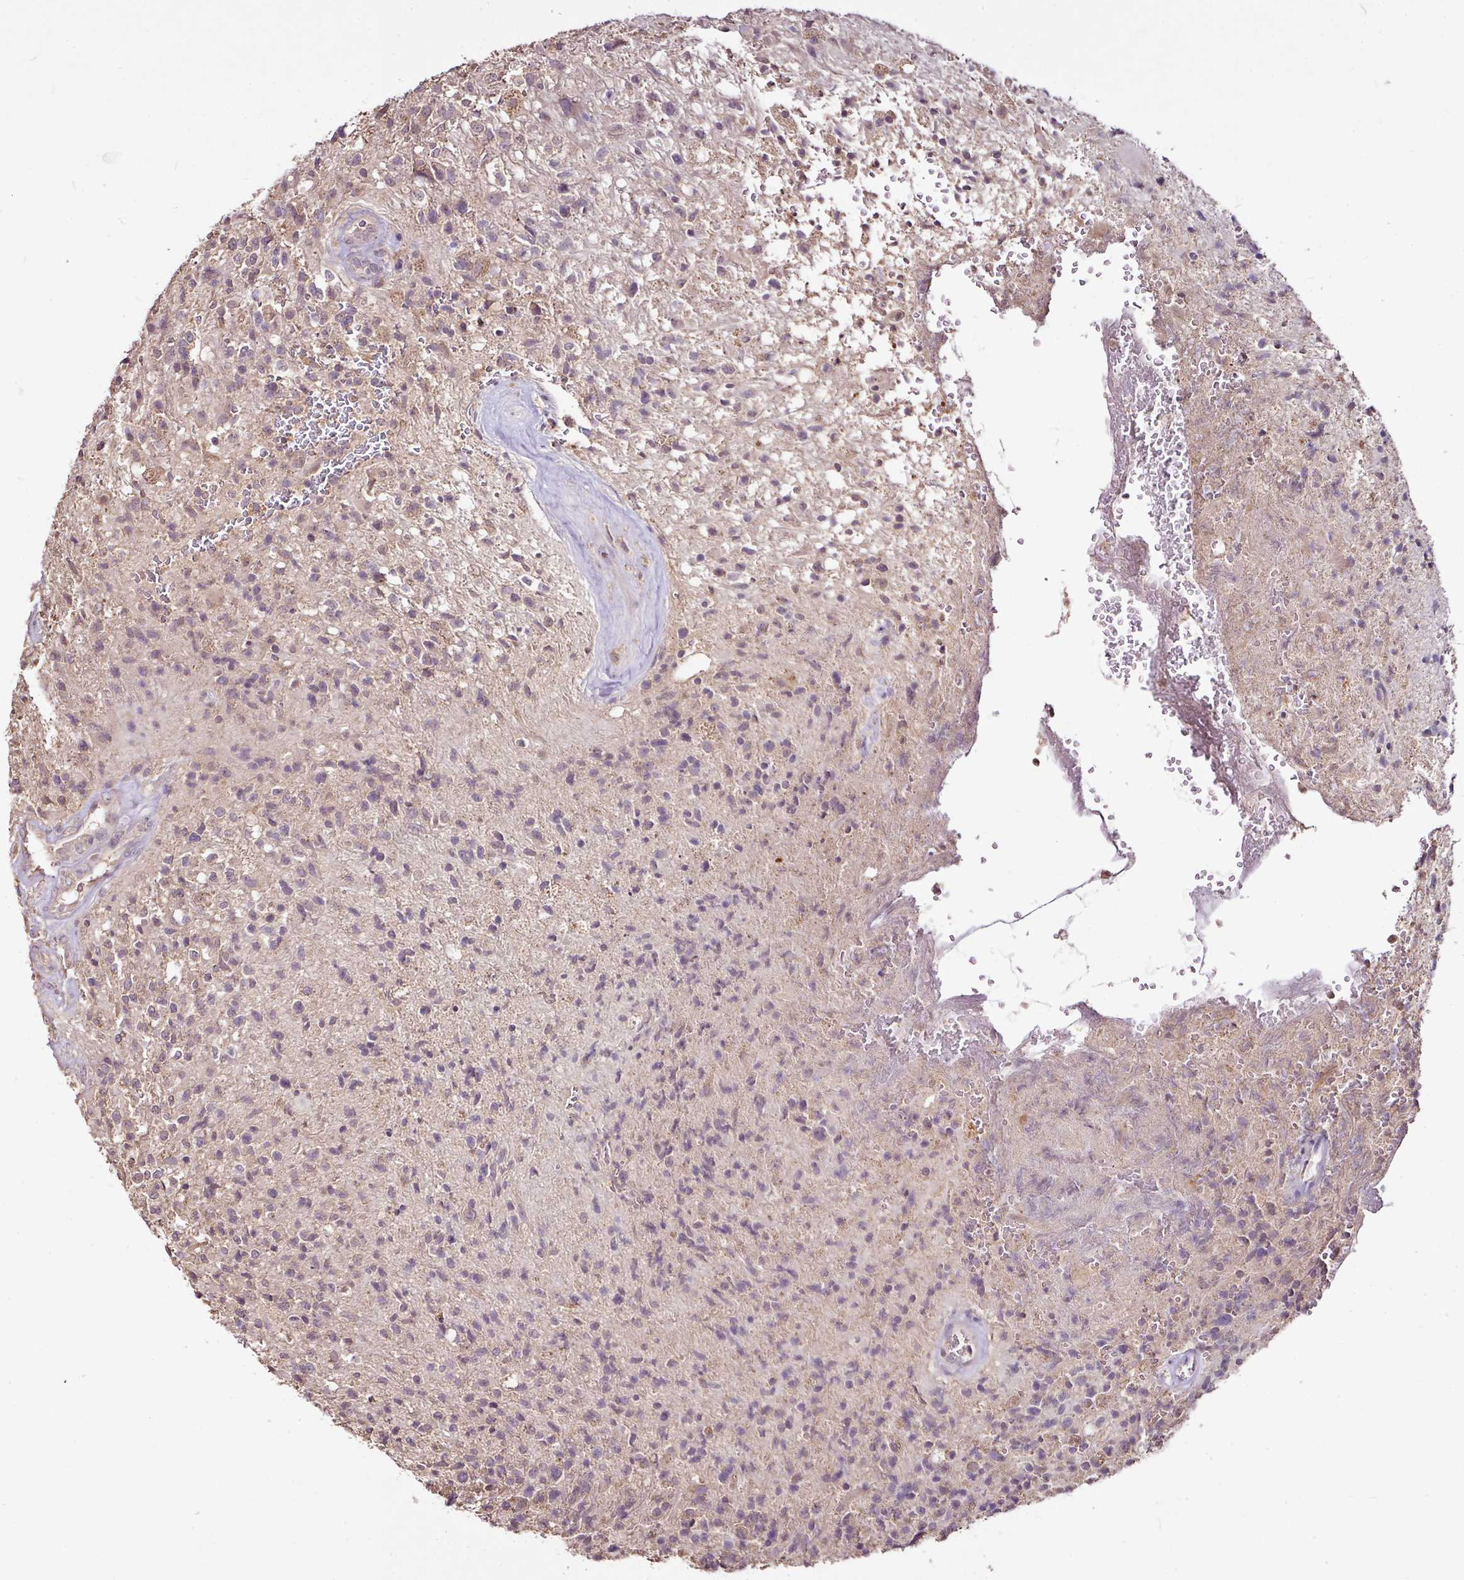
{"staining": {"intensity": "weak", "quantity": "<25%", "location": "cytoplasmic/membranous"}, "tissue": "glioma", "cell_type": "Tumor cells", "image_type": "cancer", "snomed": [{"axis": "morphology", "description": "Glioma, malignant, High grade"}, {"axis": "topography", "description": "Brain"}], "caption": "This image is of glioma stained with immunohistochemistry to label a protein in brown with the nuclei are counter-stained blue. There is no positivity in tumor cells.", "gene": "RPL38", "patient": {"sex": "male", "age": 56}}